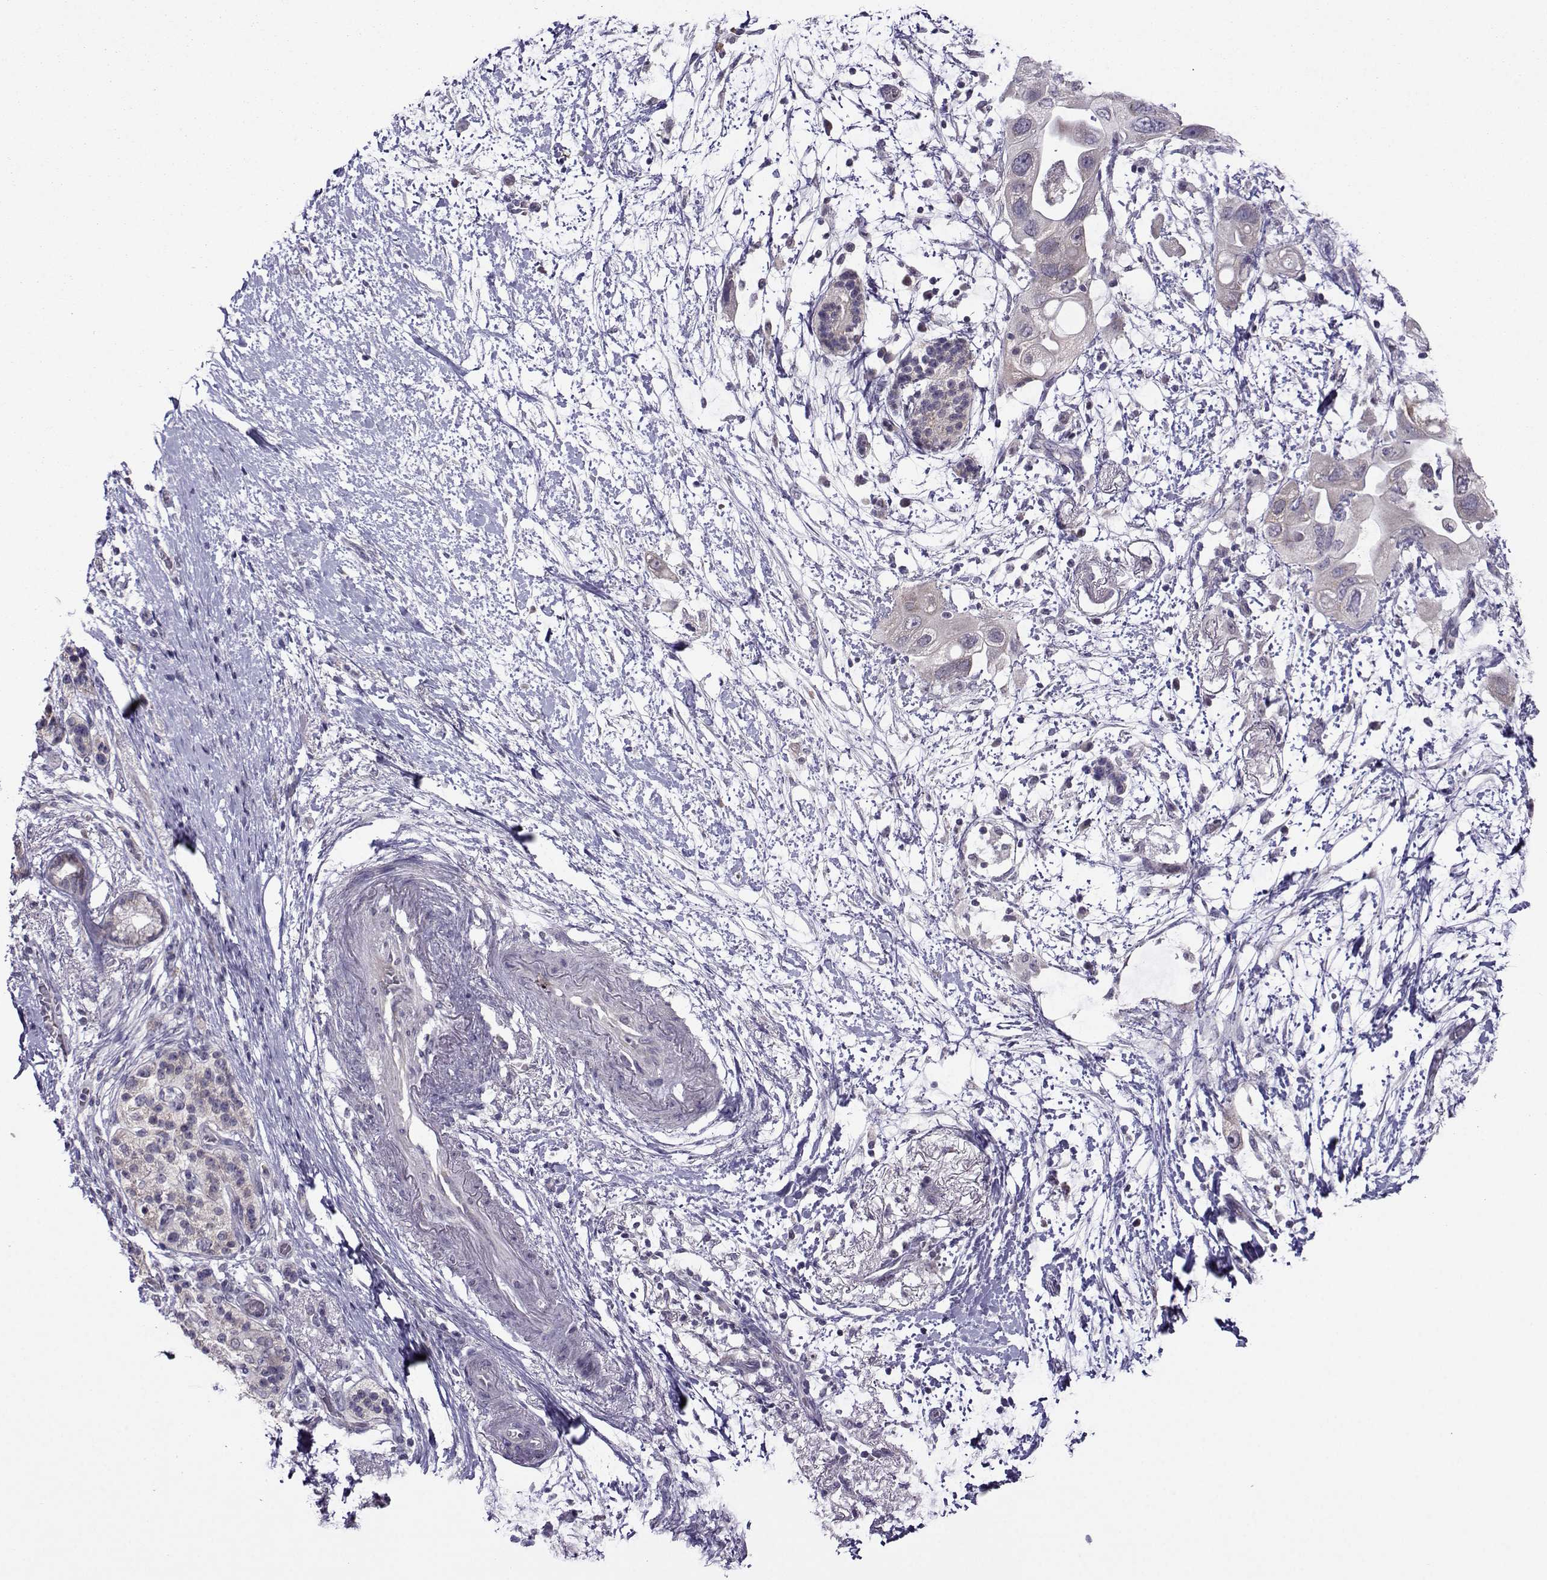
{"staining": {"intensity": "negative", "quantity": "none", "location": "none"}, "tissue": "pancreatic cancer", "cell_type": "Tumor cells", "image_type": "cancer", "snomed": [{"axis": "morphology", "description": "Adenocarcinoma, NOS"}, {"axis": "topography", "description": "Pancreas"}], "caption": "Tumor cells are negative for protein expression in human pancreatic cancer.", "gene": "DDX20", "patient": {"sex": "female", "age": 72}}